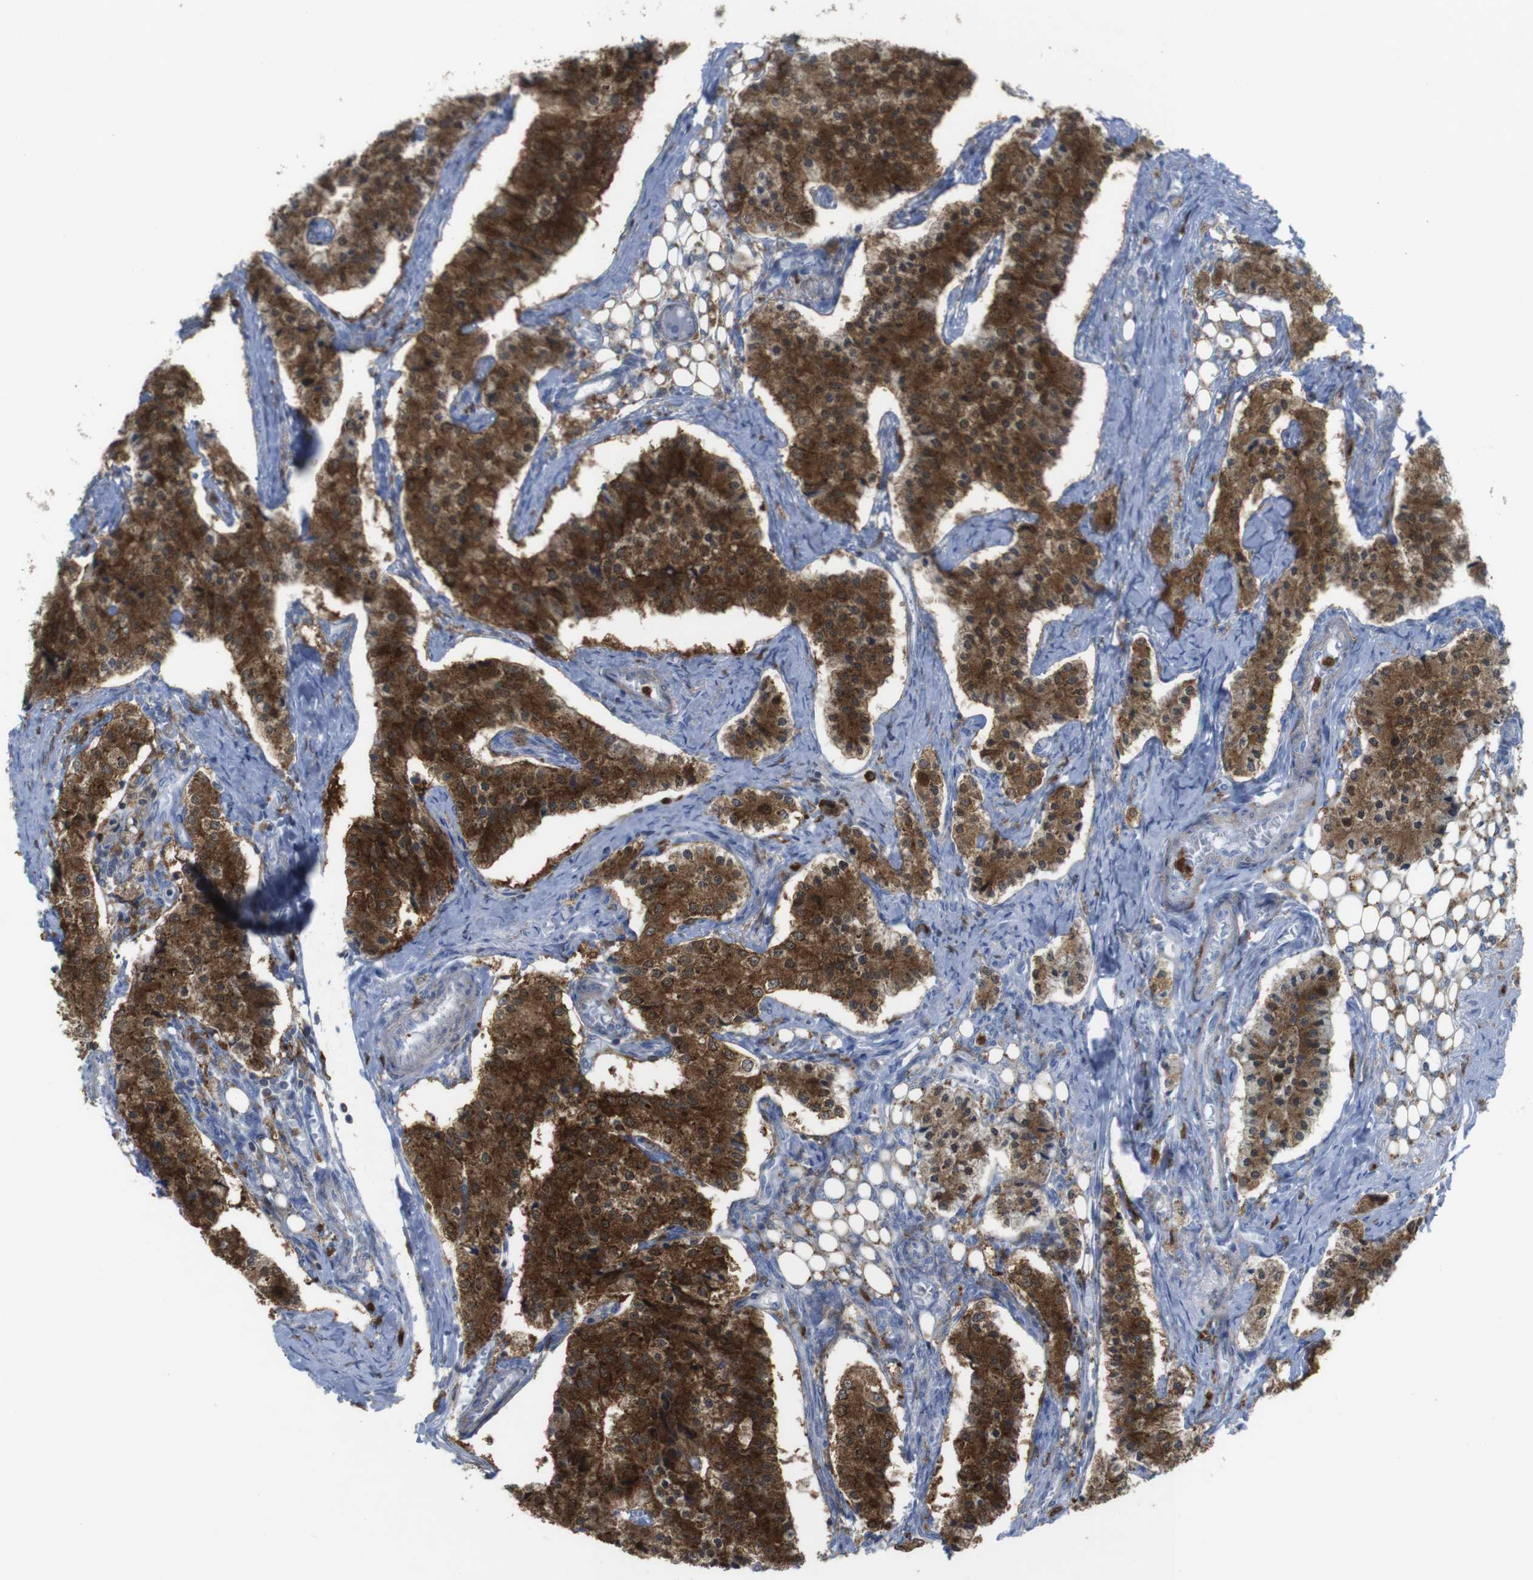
{"staining": {"intensity": "strong", "quantity": ">75%", "location": "cytoplasmic/membranous"}, "tissue": "carcinoid", "cell_type": "Tumor cells", "image_type": "cancer", "snomed": [{"axis": "morphology", "description": "Carcinoid, malignant, NOS"}, {"axis": "topography", "description": "Colon"}], "caption": "Carcinoid (malignant) stained with immunohistochemistry (IHC) shows strong cytoplasmic/membranous positivity in about >75% of tumor cells.", "gene": "PRKCD", "patient": {"sex": "female", "age": 52}}